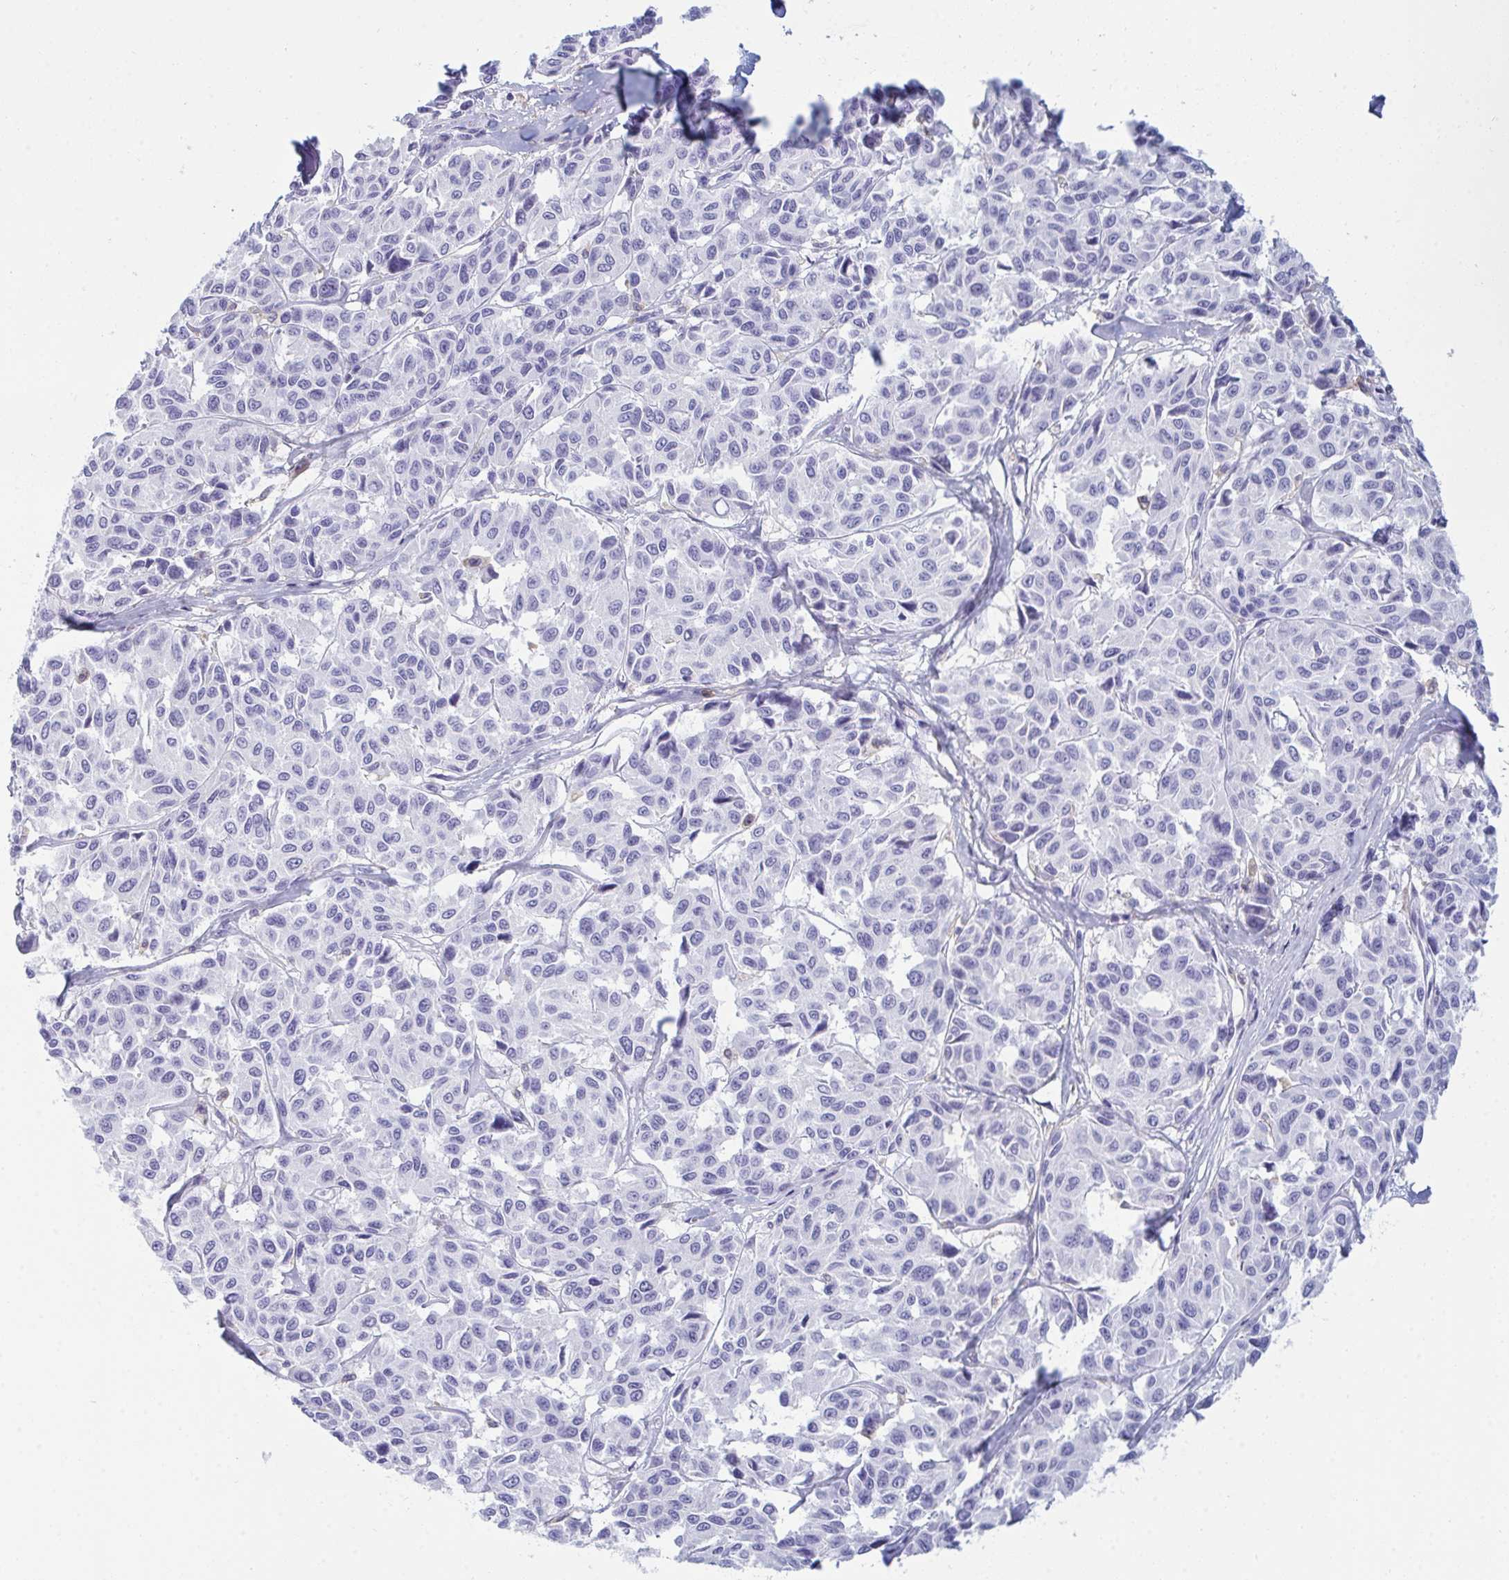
{"staining": {"intensity": "negative", "quantity": "none", "location": "none"}, "tissue": "melanoma", "cell_type": "Tumor cells", "image_type": "cancer", "snomed": [{"axis": "morphology", "description": "Malignant melanoma, NOS"}, {"axis": "topography", "description": "Skin"}], "caption": "IHC of human malignant melanoma reveals no positivity in tumor cells. (Immunohistochemistry (ihc), brightfield microscopy, high magnification).", "gene": "MYO1F", "patient": {"sex": "female", "age": 66}}